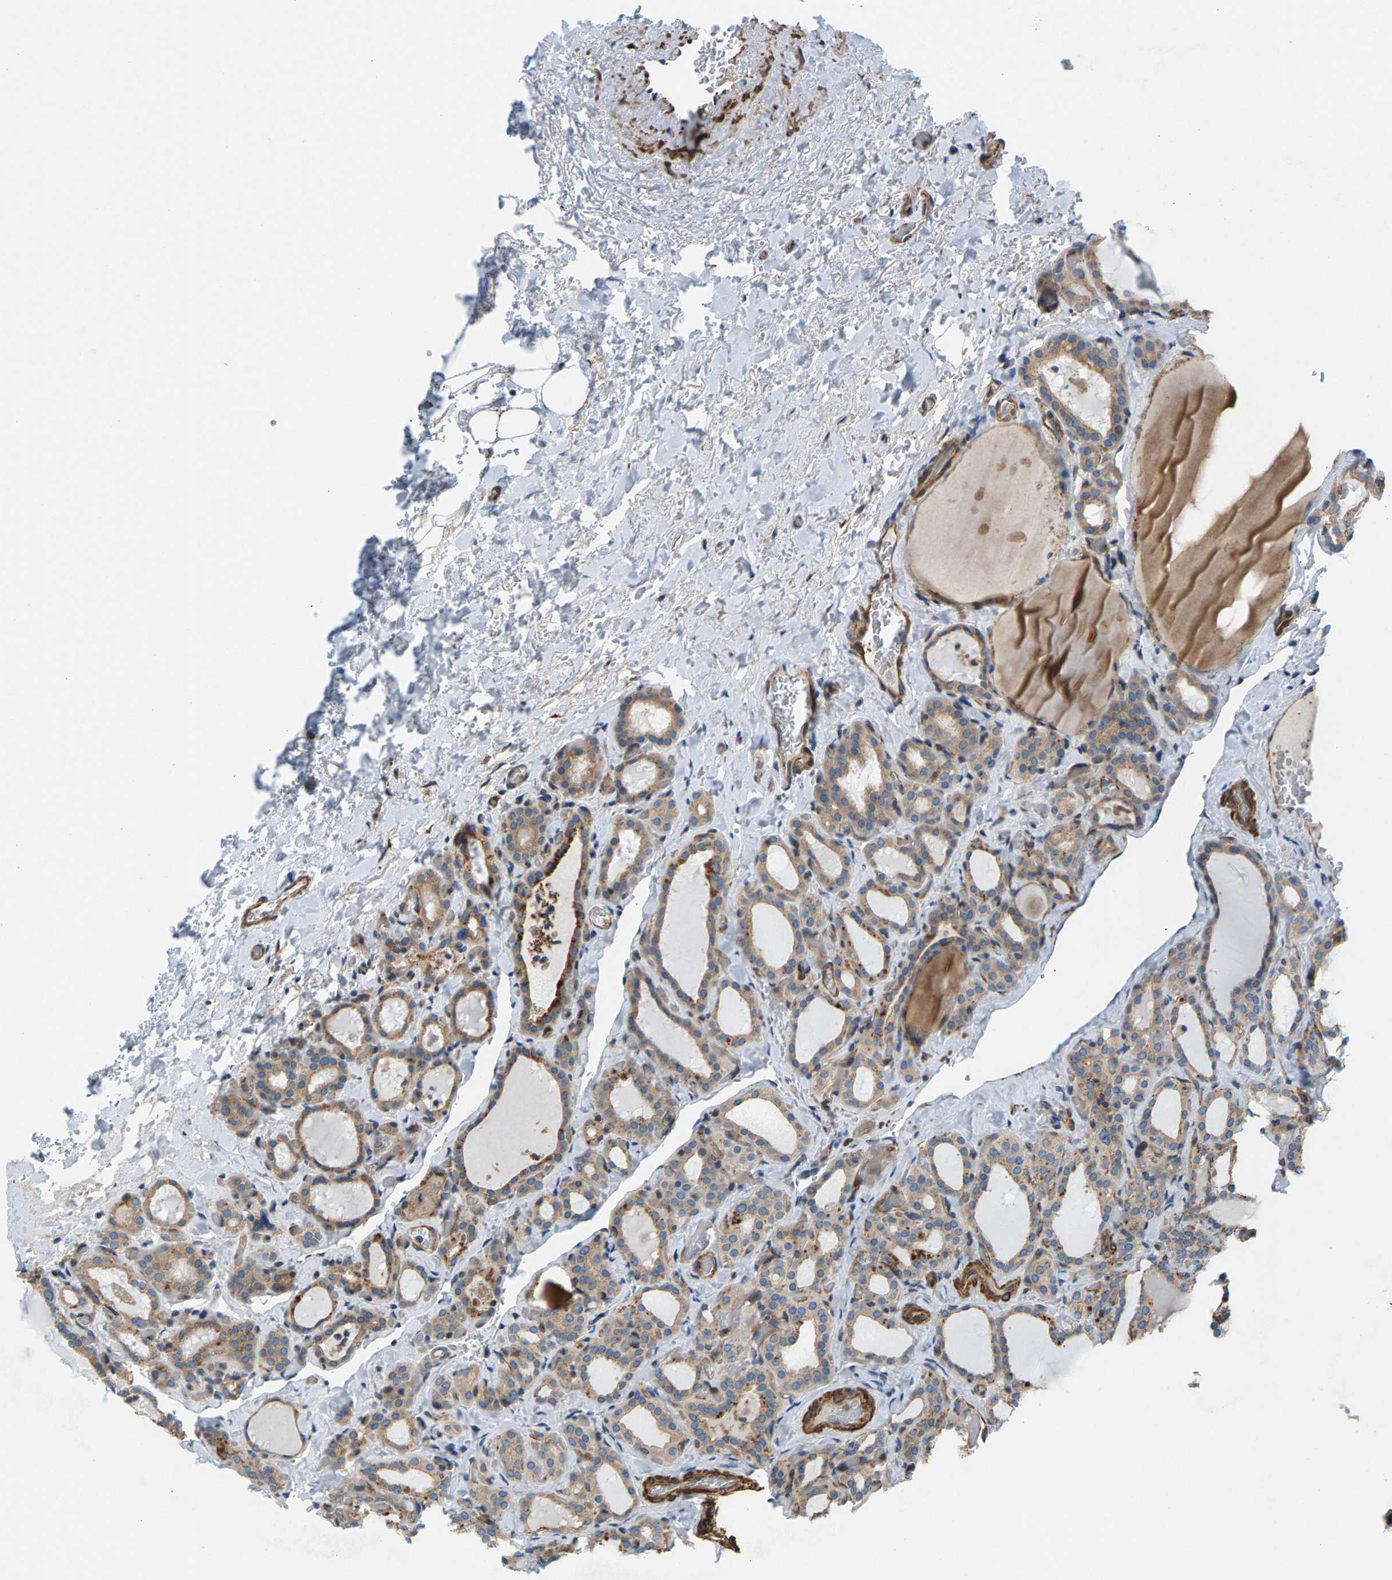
{"staining": {"intensity": "moderate", "quantity": ">75%", "location": "cytoplasmic/membranous"}, "tissue": "parathyroid gland", "cell_type": "Glandular cells", "image_type": "normal", "snomed": [{"axis": "morphology", "description": "Normal tissue, NOS"}, {"axis": "morphology", "description": "Adenoma, NOS"}, {"axis": "topography", "description": "Parathyroid gland"}], "caption": "Glandular cells demonstrate medium levels of moderate cytoplasmic/membranous positivity in about >75% of cells in benign human parathyroid gland.", "gene": "PDCL", "patient": {"sex": "female", "age": 58}}